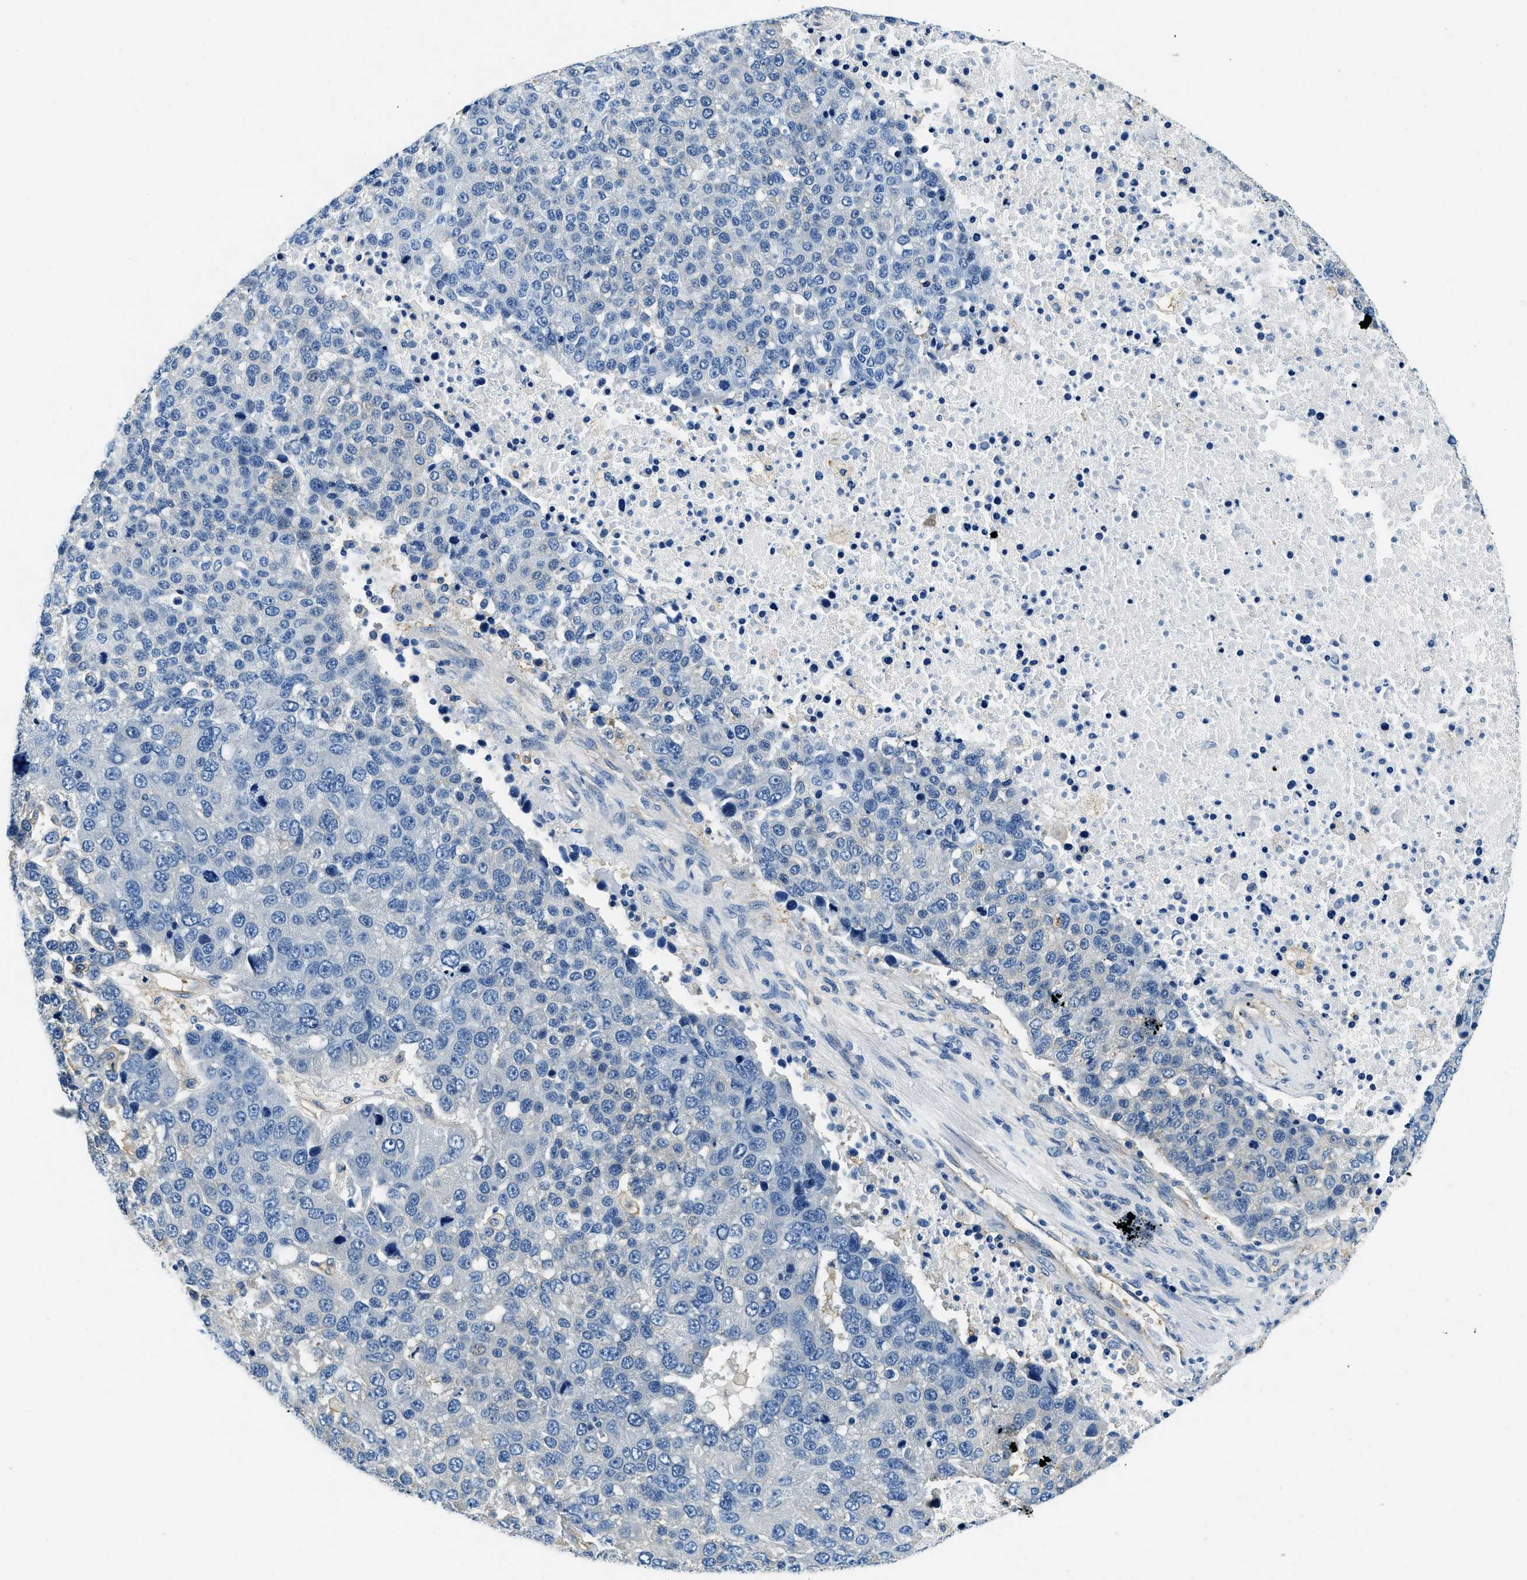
{"staining": {"intensity": "negative", "quantity": "none", "location": "none"}, "tissue": "pancreatic cancer", "cell_type": "Tumor cells", "image_type": "cancer", "snomed": [{"axis": "morphology", "description": "Adenocarcinoma, NOS"}, {"axis": "topography", "description": "Pancreas"}], "caption": "The IHC photomicrograph has no significant positivity in tumor cells of pancreatic cancer (adenocarcinoma) tissue. (DAB immunohistochemistry (IHC) with hematoxylin counter stain).", "gene": "TWF1", "patient": {"sex": "female", "age": 61}}